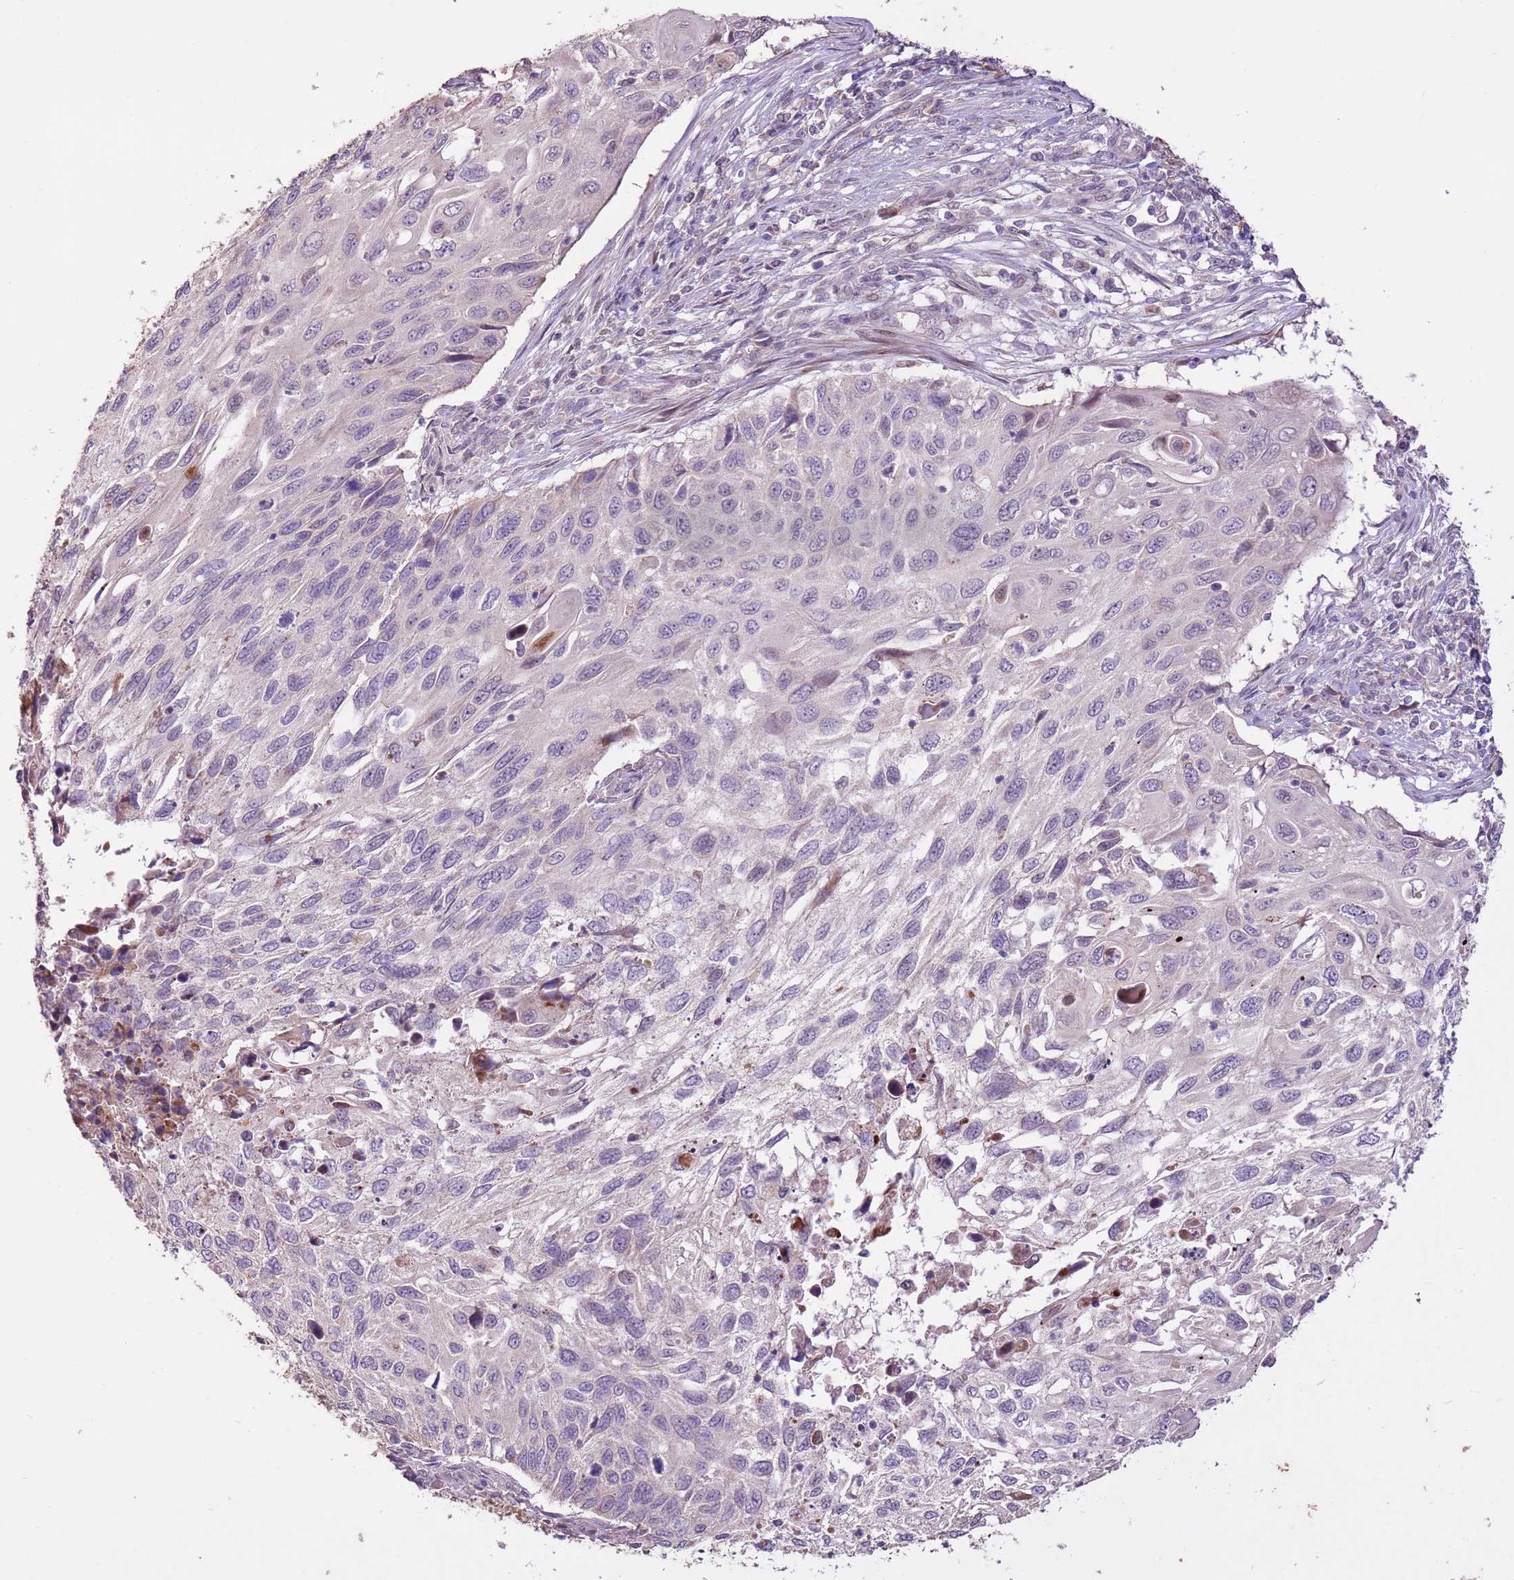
{"staining": {"intensity": "negative", "quantity": "none", "location": "none"}, "tissue": "cervical cancer", "cell_type": "Tumor cells", "image_type": "cancer", "snomed": [{"axis": "morphology", "description": "Squamous cell carcinoma, NOS"}, {"axis": "topography", "description": "Cervix"}], "caption": "Histopathology image shows no protein positivity in tumor cells of squamous cell carcinoma (cervical) tissue. Brightfield microscopy of IHC stained with DAB (brown) and hematoxylin (blue), captured at high magnification.", "gene": "LGI4", "patient": {"sex": "female", "age": 70}}